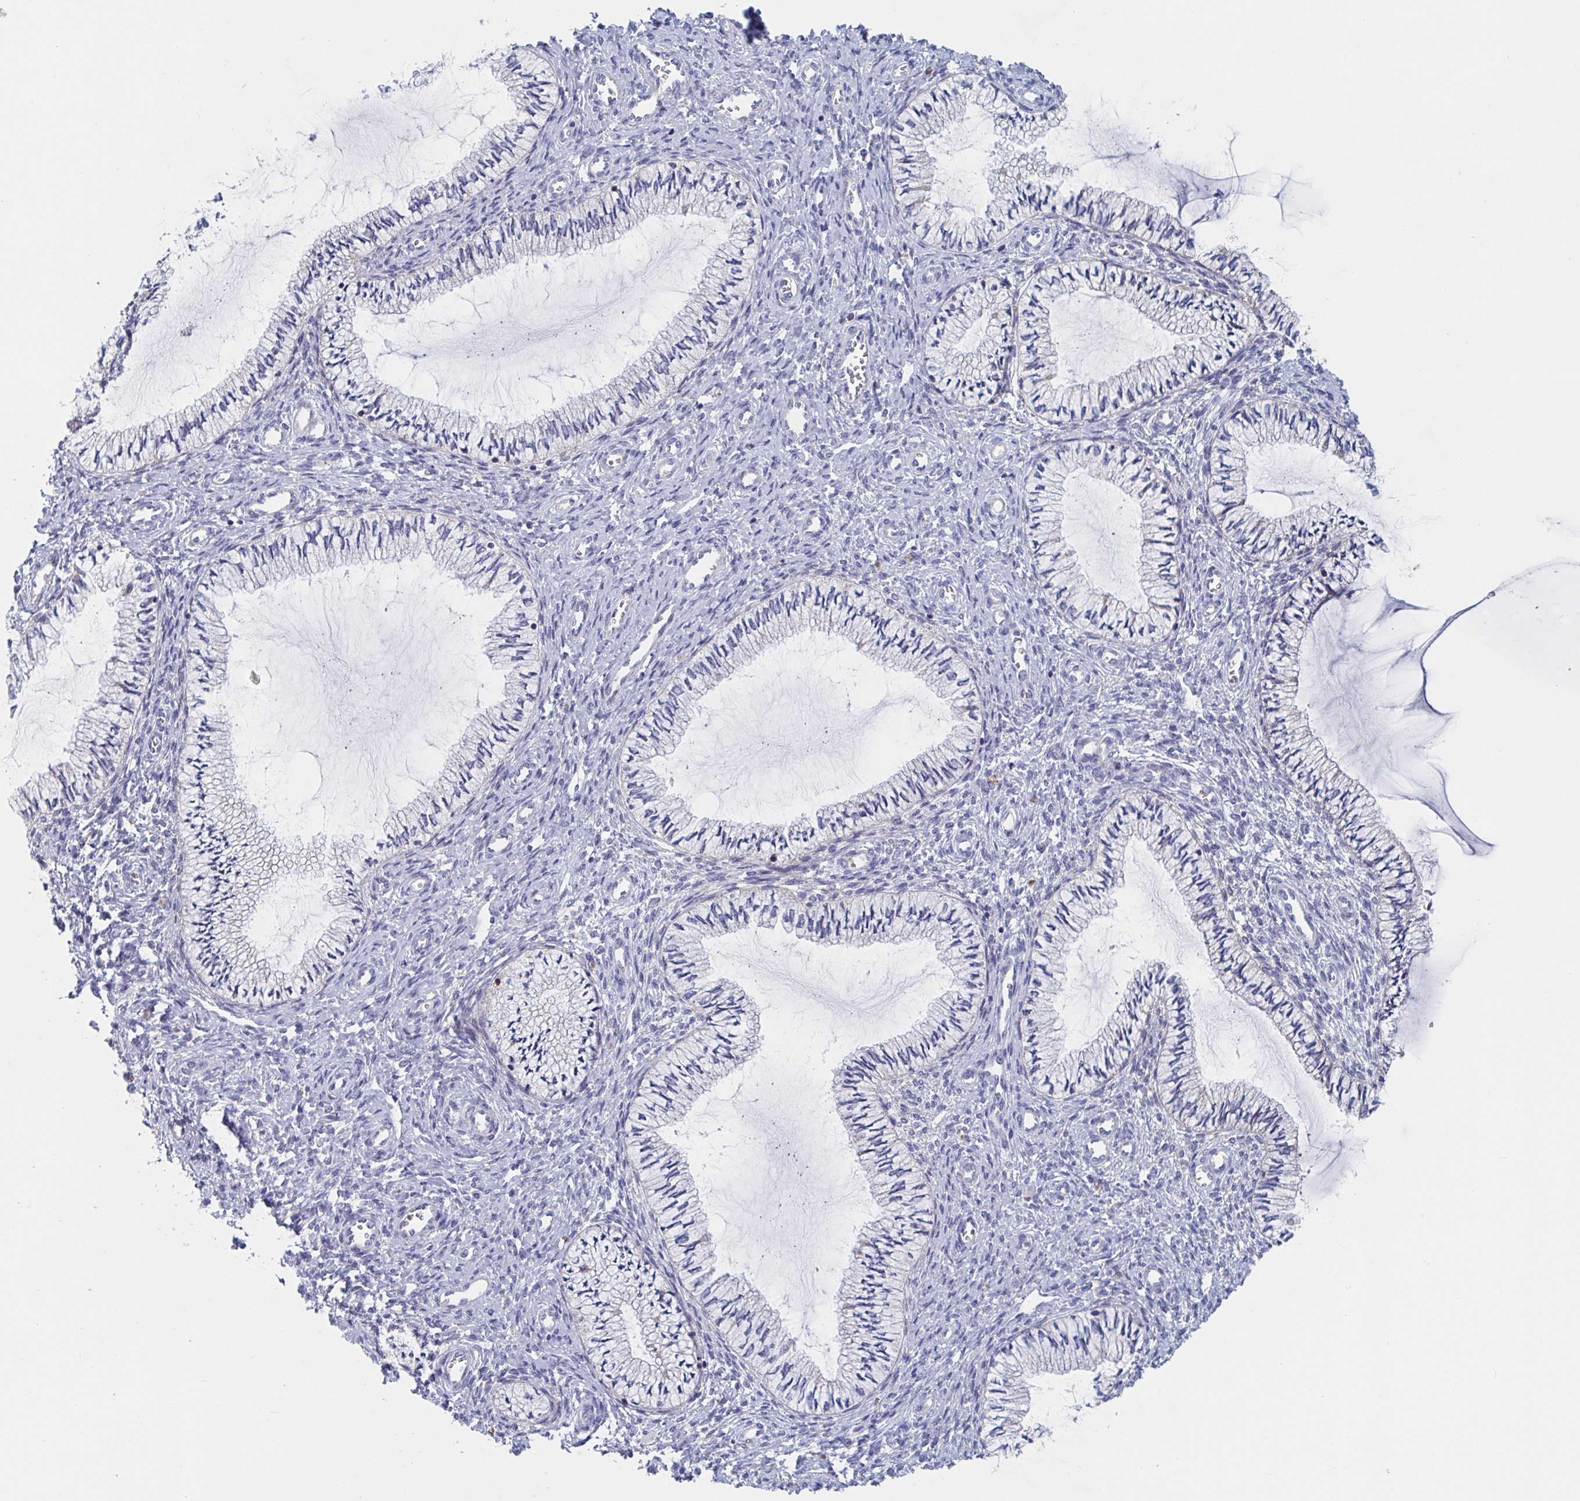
{"staining": {"intensity": "negative", "quantity": "none", "location": "none"}, "tissue": "cervix", "cell_type": "Glandular cells", "image_type": "normal", "snomed": [{"axis": "morphology", "description": "Normal tissue, NOS"}, {"axis": "topography", "description": "Cervix"}], "caption": "Cervix stained for a protein using IHC exhibits no staining glandular cells.", "gene": "MRPL53", "patient": {"sex": "female", "age": 24}}